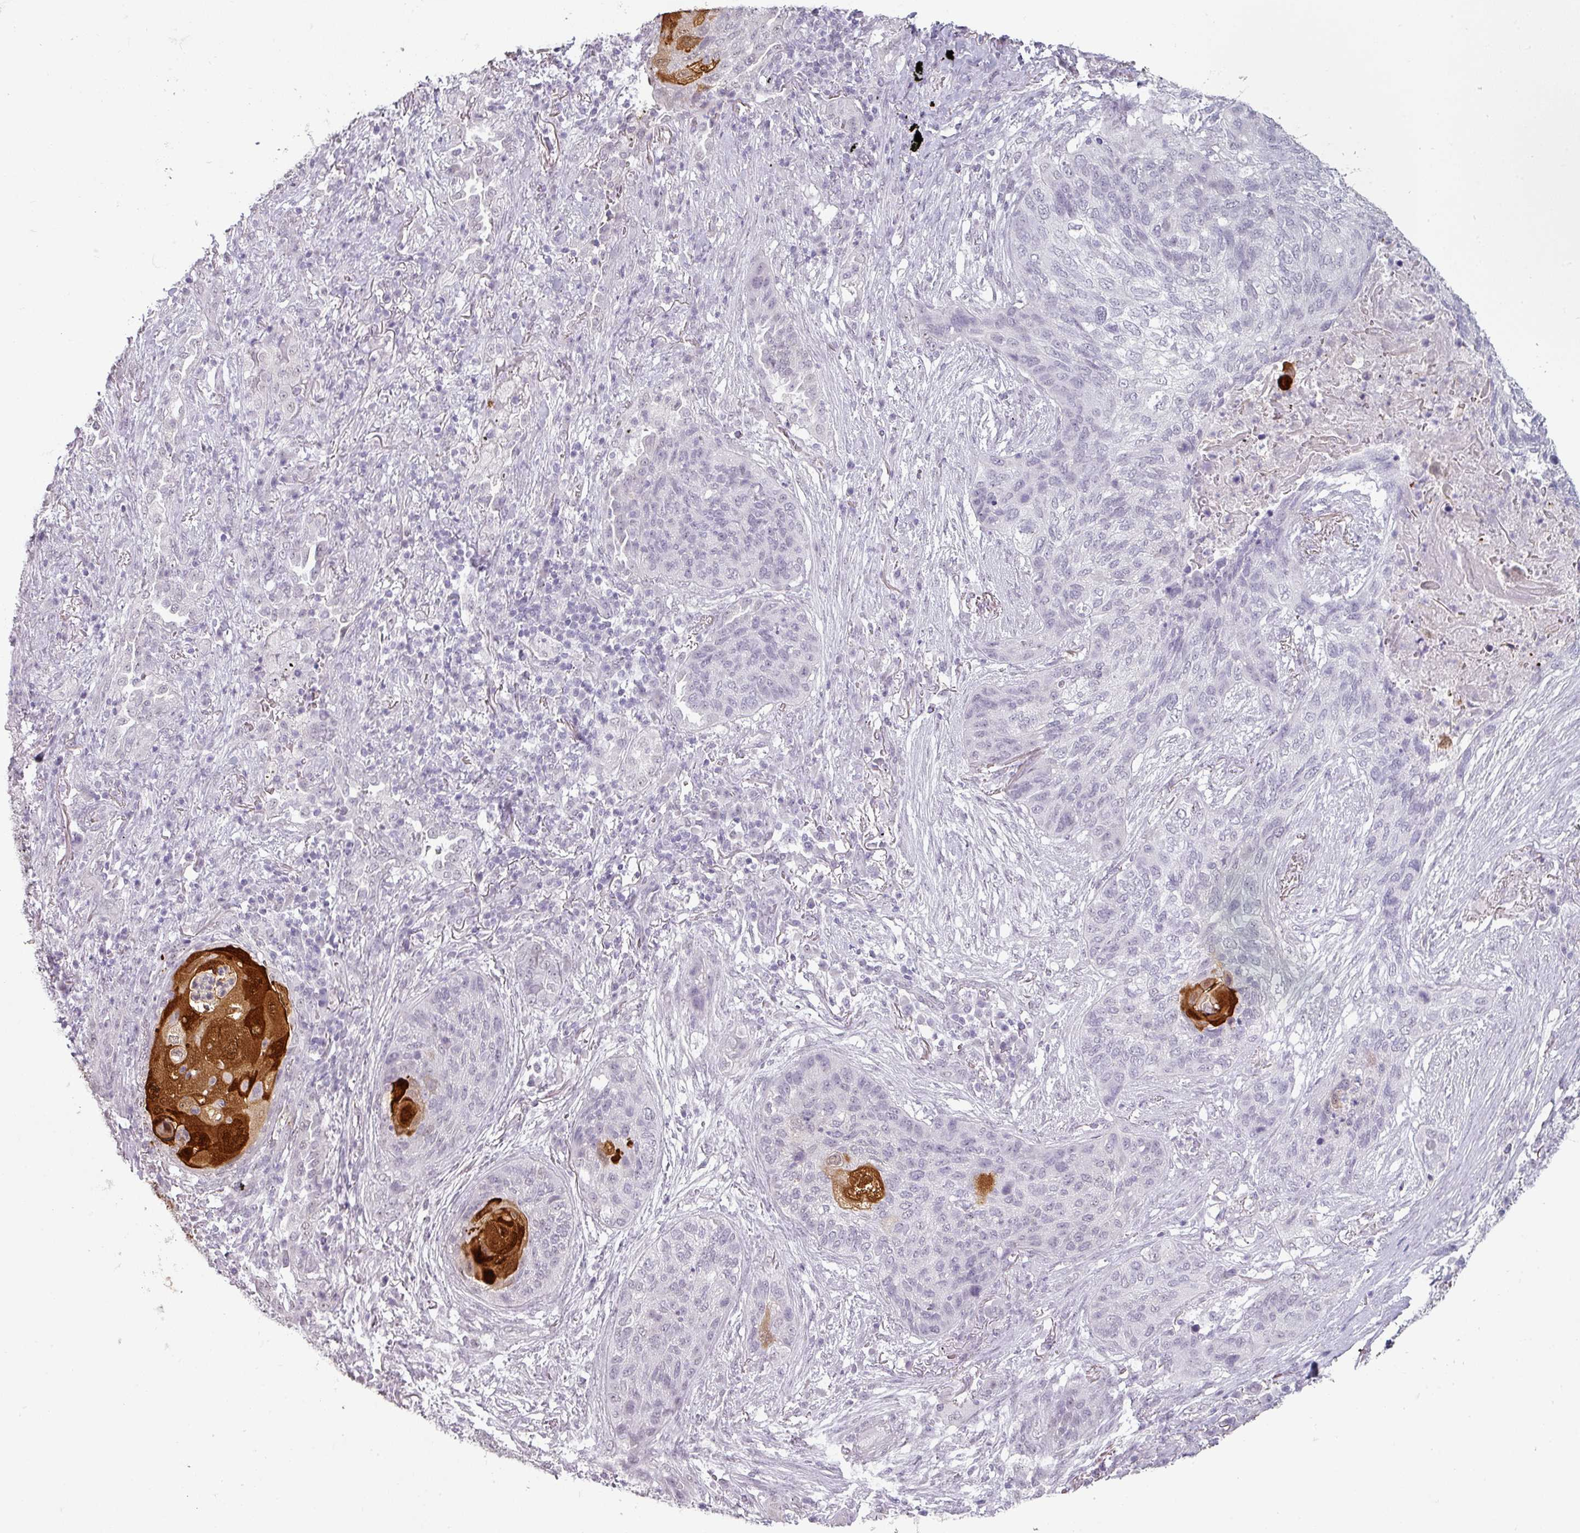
{"staining": {"intensity": "strong", "quantity": "<25%", "location": "cytoplasmic/membranous,nuclear"}, "tissue": "lung cancer", "cell_type": "Tumor cells", "image_type": "cancer", "snomed": [{"axis": "morphology", "description": "Squamous cell carcinoma, NOS"}, {"axis": "topography", "description": "Lung"}], "caption": "Immunohistochemistry of human lung cancer (squamous cell carcinoma) shows medium levels of strong cytoplasmic/membranous and nuclear staining in about <25% of tumor cells.", "gene": "SPRR1A", "patient": {"sex": "female", "age": 63}}